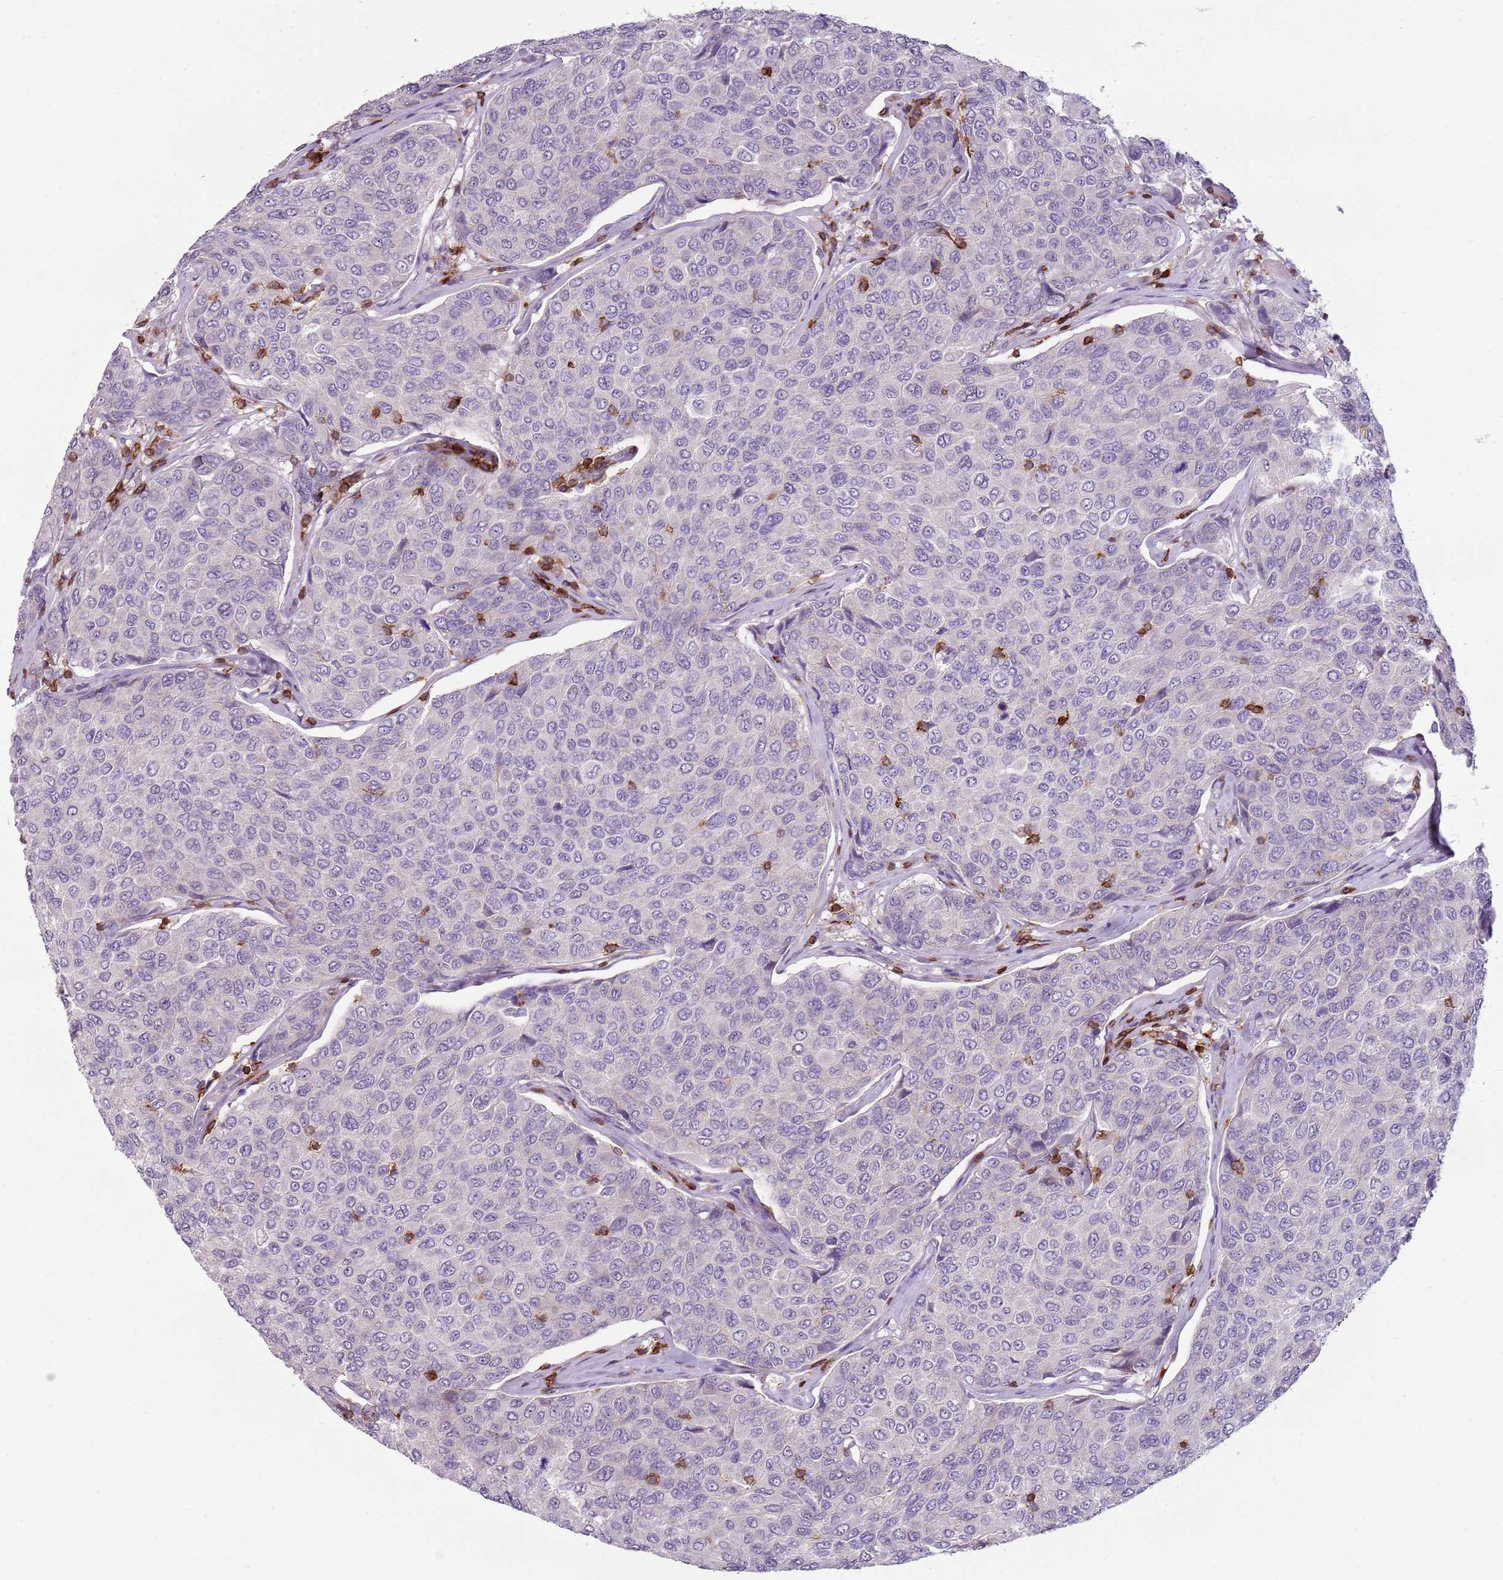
{"staining": {"intensity": "negative", "quantity": "none", "location": "none"}, "tissue": "breast cancer", "cell_type": "Tumor cells", "image_type": "cancer", "snomed": [{"axis": "morphology", "description": "Duct carcinoma"}, {"axis": "topography", "description": "Breast"}], "caption": "IHC photomicrograph of human breast cancer (invasive ductal carcinoma) stained for a protein (brown), which exhibits no staining in tumor cells.", "gene": "ZNF583", "patient": {"sex": "female", "age": 55}}